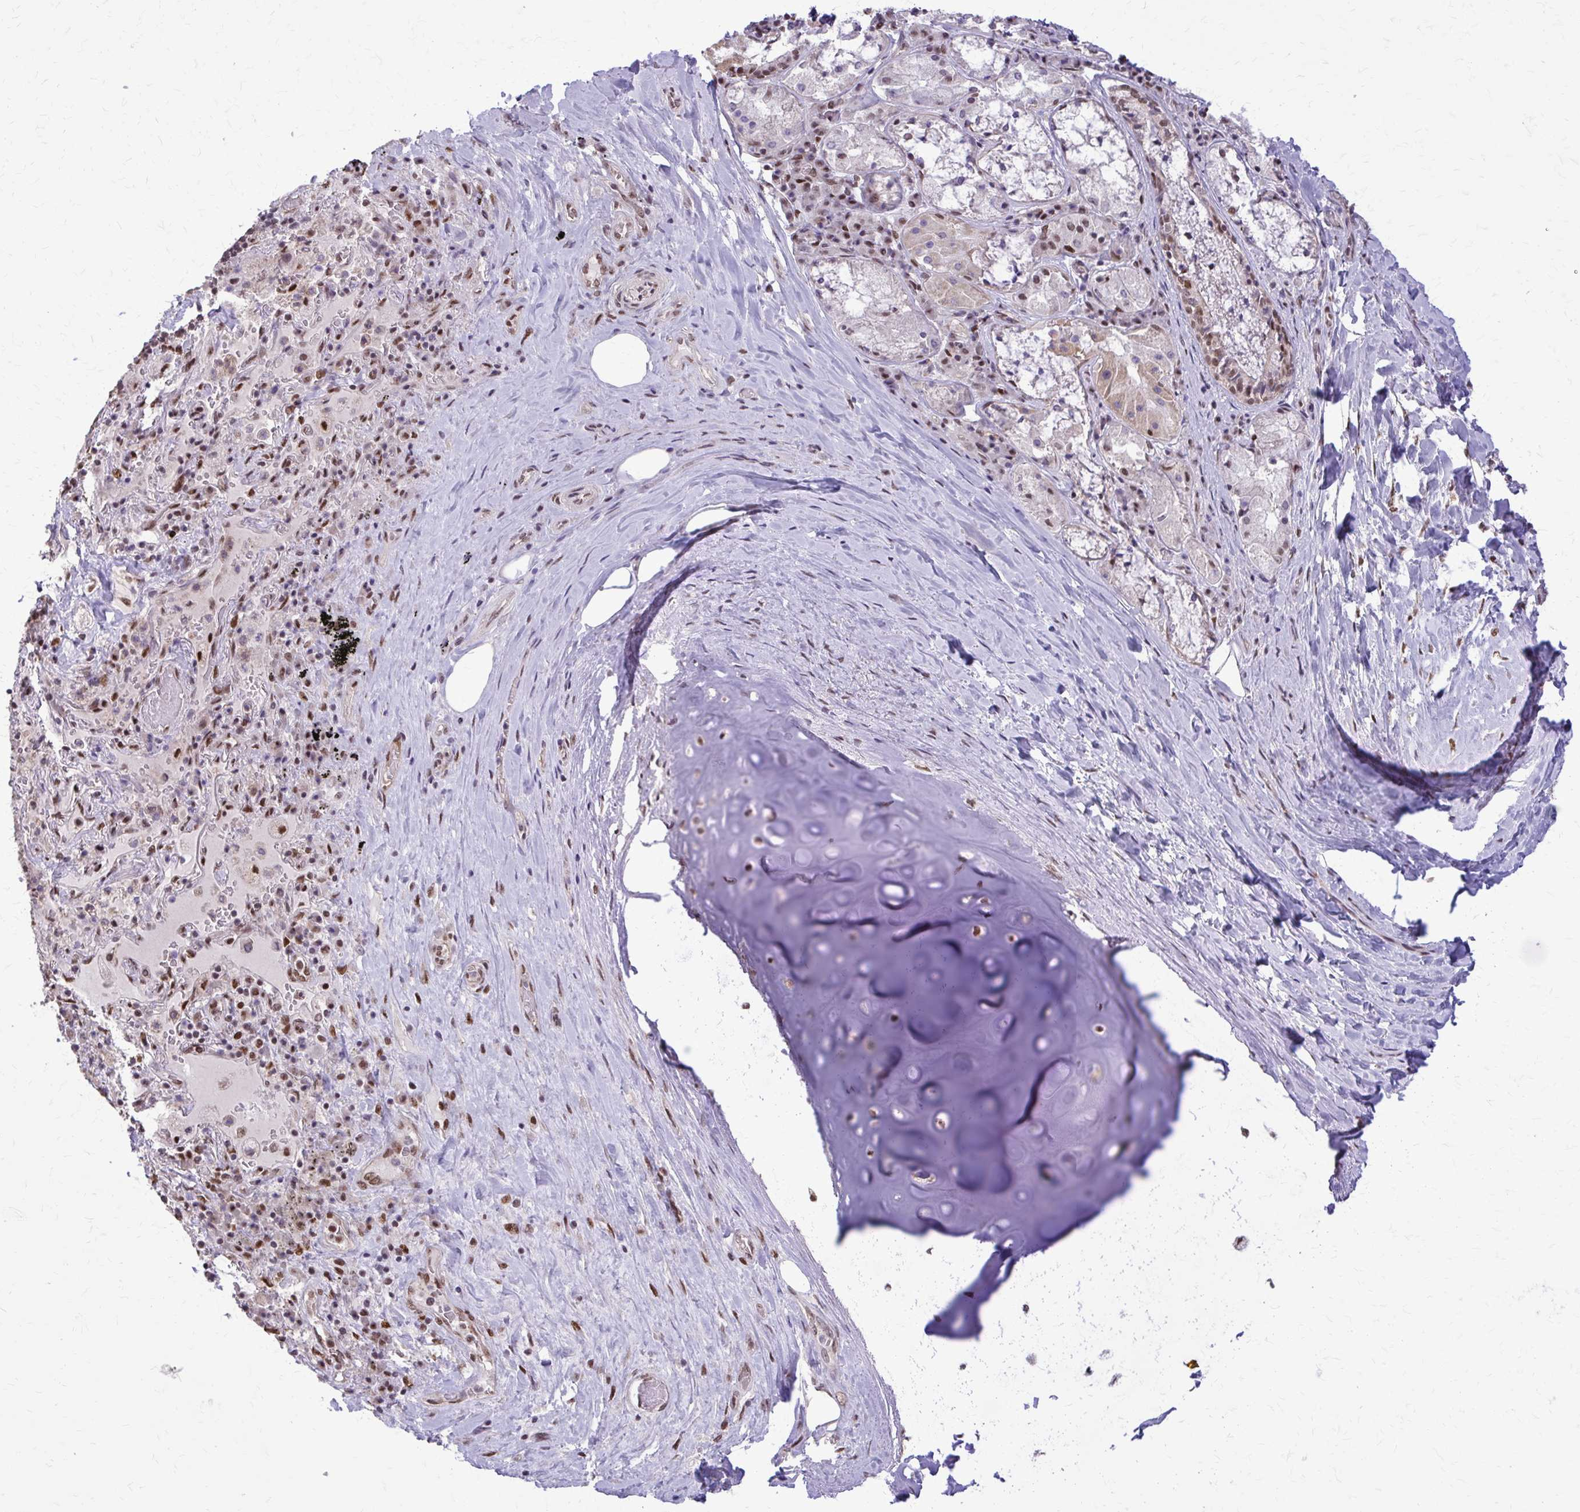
{"staining": {"intensity": "negative", "quantity": "none", "location": "none"}, "tissue": "adipose tissue", "cell_type": "Adipocytes", "image_type": "normal", "snomed": [{"axis": "morphology", "description": "Normal tissue, NOS"}, {"axis": "topography", "description": "Cartilage tissue"}, {"axis": "topography", "description": "Bronchus"}], "caption": "Immunohistochemistry photomicrograph of benign adipose tissue stained for a protein (brown), which reveals no expression in adipocytes. (Stains: DAB immunohistochemistry with hematoxylin counter stain, Microscopy: brightfield microscopy at high magnification).", "gene": "TTF1", "patient": {"sex": "male", "age": 64}}